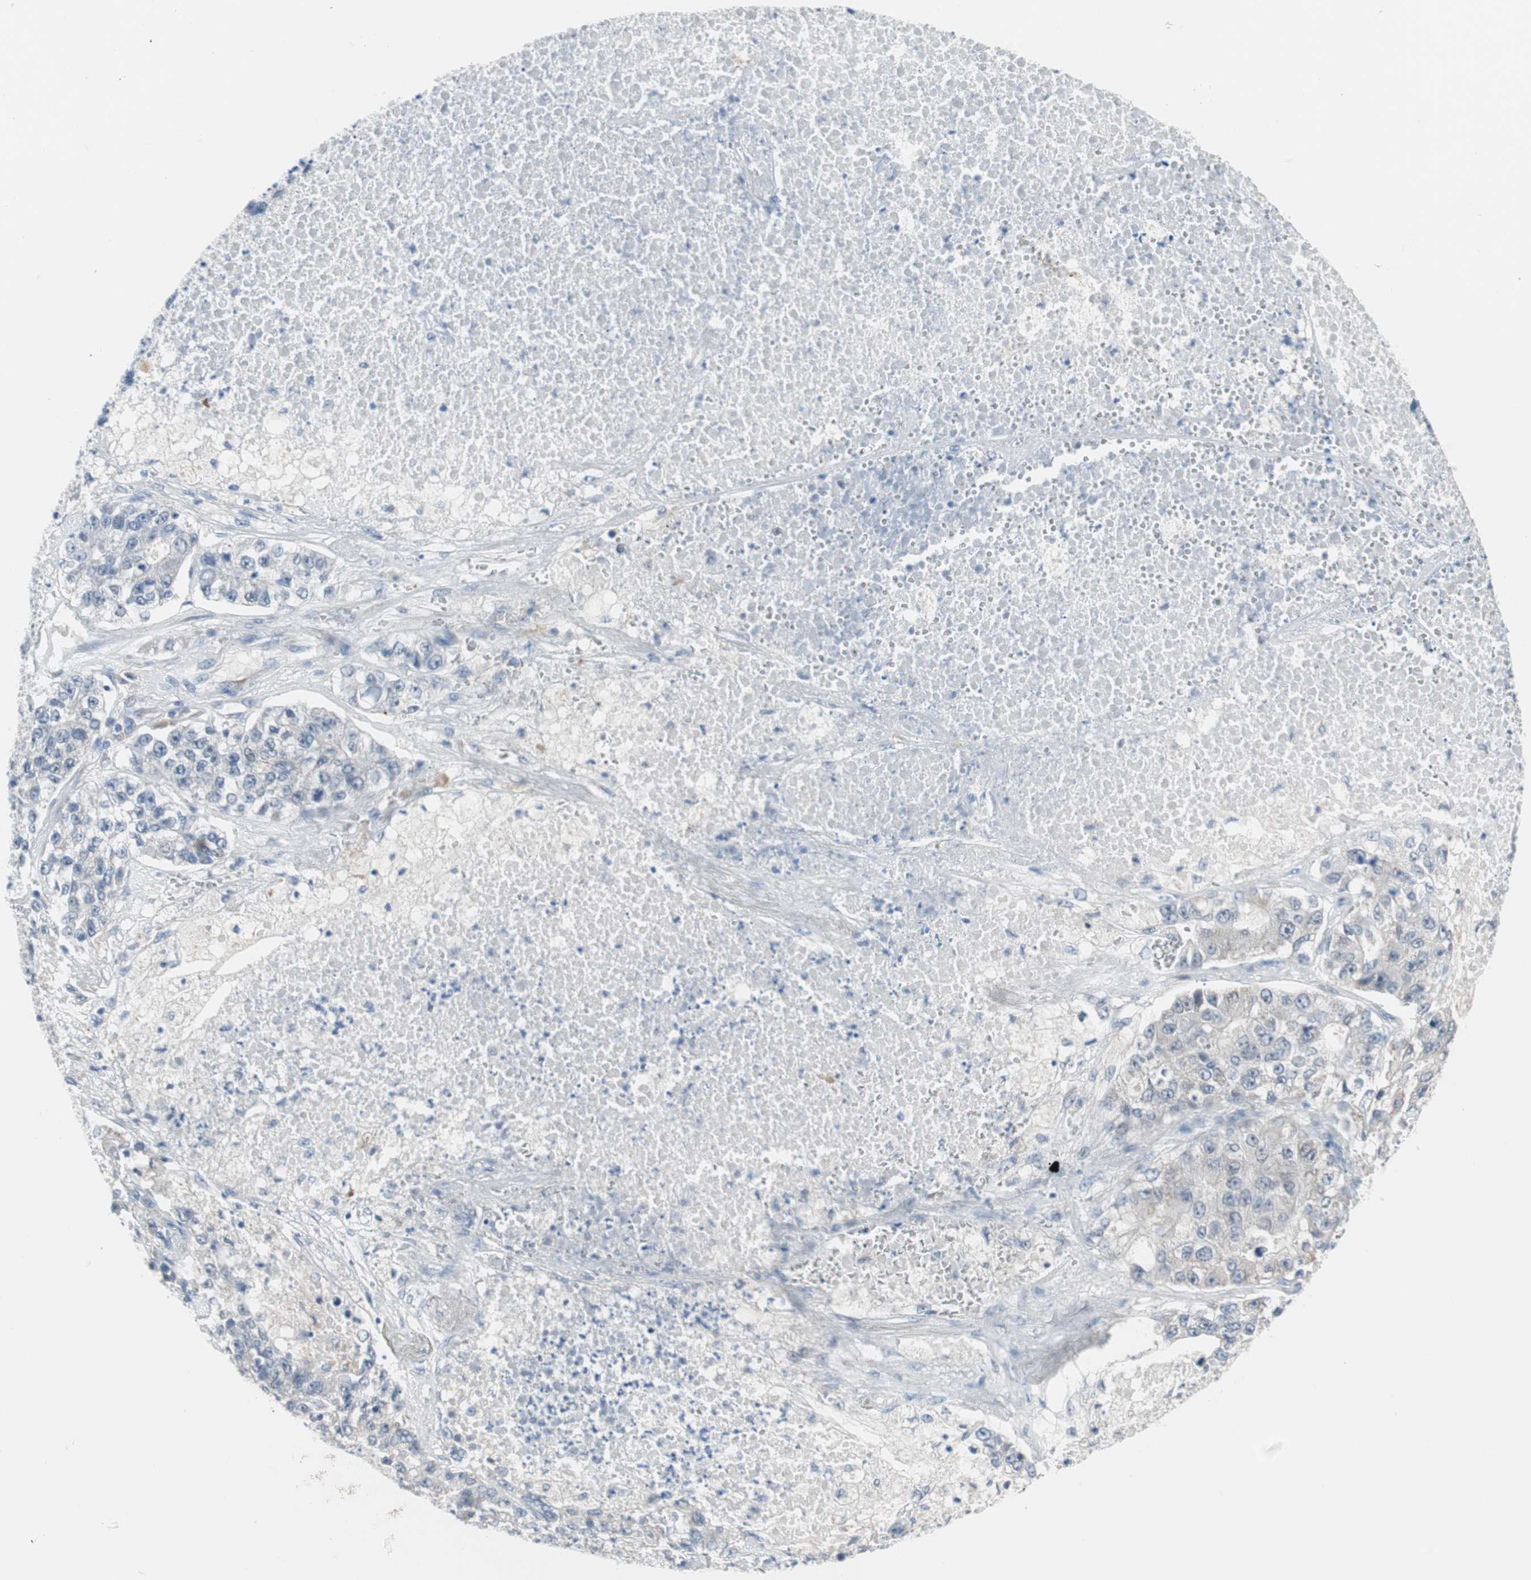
{"staining": {"intensity": "negative", "quantity": "none", "location": "none"}, "tissue": "lung cancer", "cell_type": "Tumor cells", "image_type": "cancer", "snomed": [{"axis": "morphology", "description": "Adenocarcinoma, NOS"}, {"axis": "topography", "description": "Lung"}], "caption": "The immunohistochemistry (IHC) micrograph has no significant staining in tumor cells of adenocarcinoma (lung) tissue.", "gene": "GRHL1", "patient": {"sex": "male", "age": 49}}